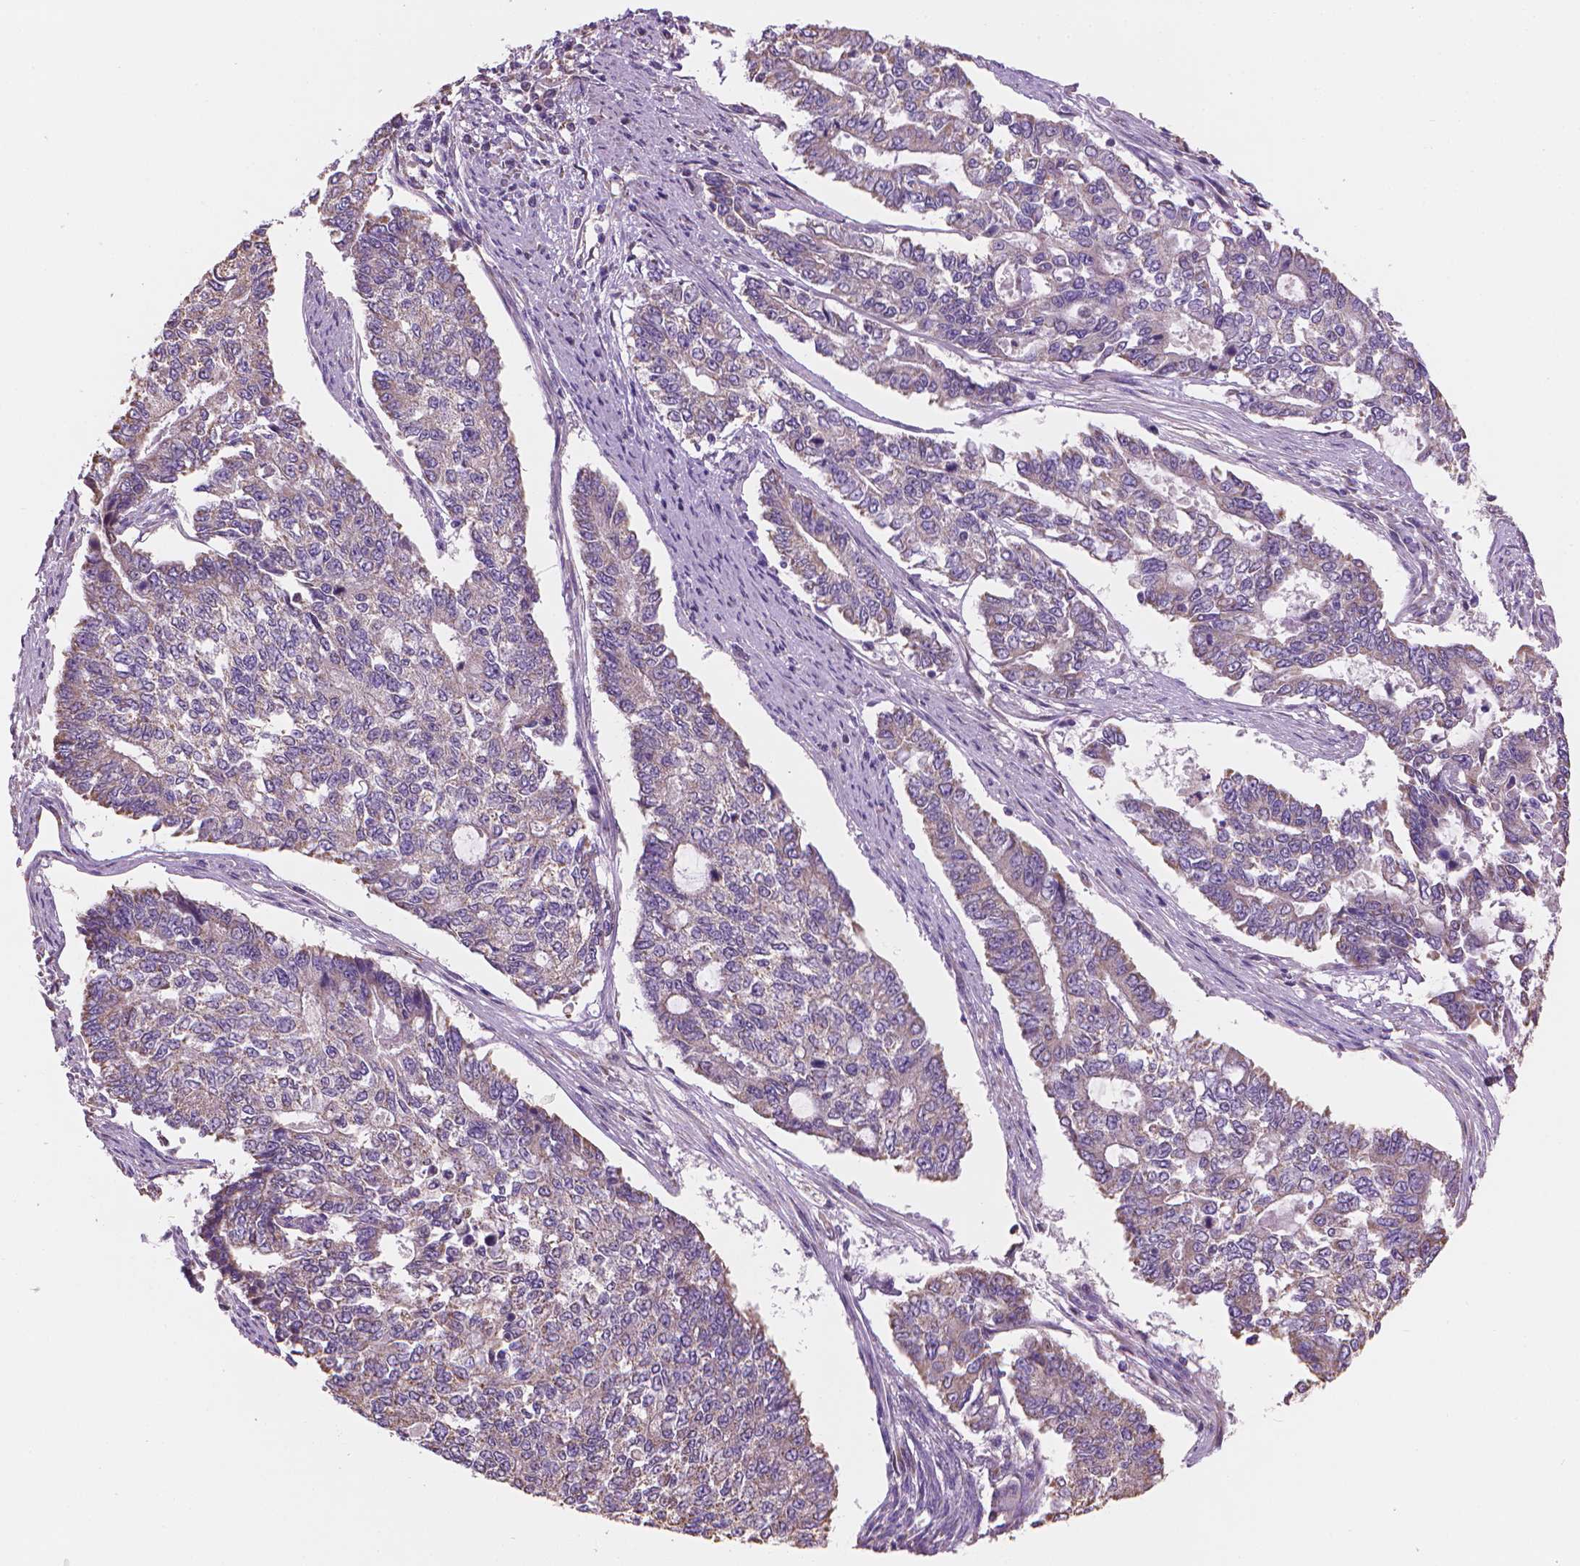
{"staining": {"intensity": "weak", "quantity": "<25%", "location": "cytoplasmic/membranous"}, "tissue": "endometrial cancer", "cell_type": "Tumor cells", "image_type": "cancer", "snomed": [{"axis": "morphology", "description": "Adenocarcinoma, NOS"}, {"axis": "topography", "description": "Uterus"}], "caption": "This micrograph is of endometrial cancer (adenocarcinoma) stained with IHC to label a protein in brown with the nuclei are counter-stained blue. There is no expression in tumor cells.", "gene": "TTC29", "patient": {"sex": "female", "age": 59}}